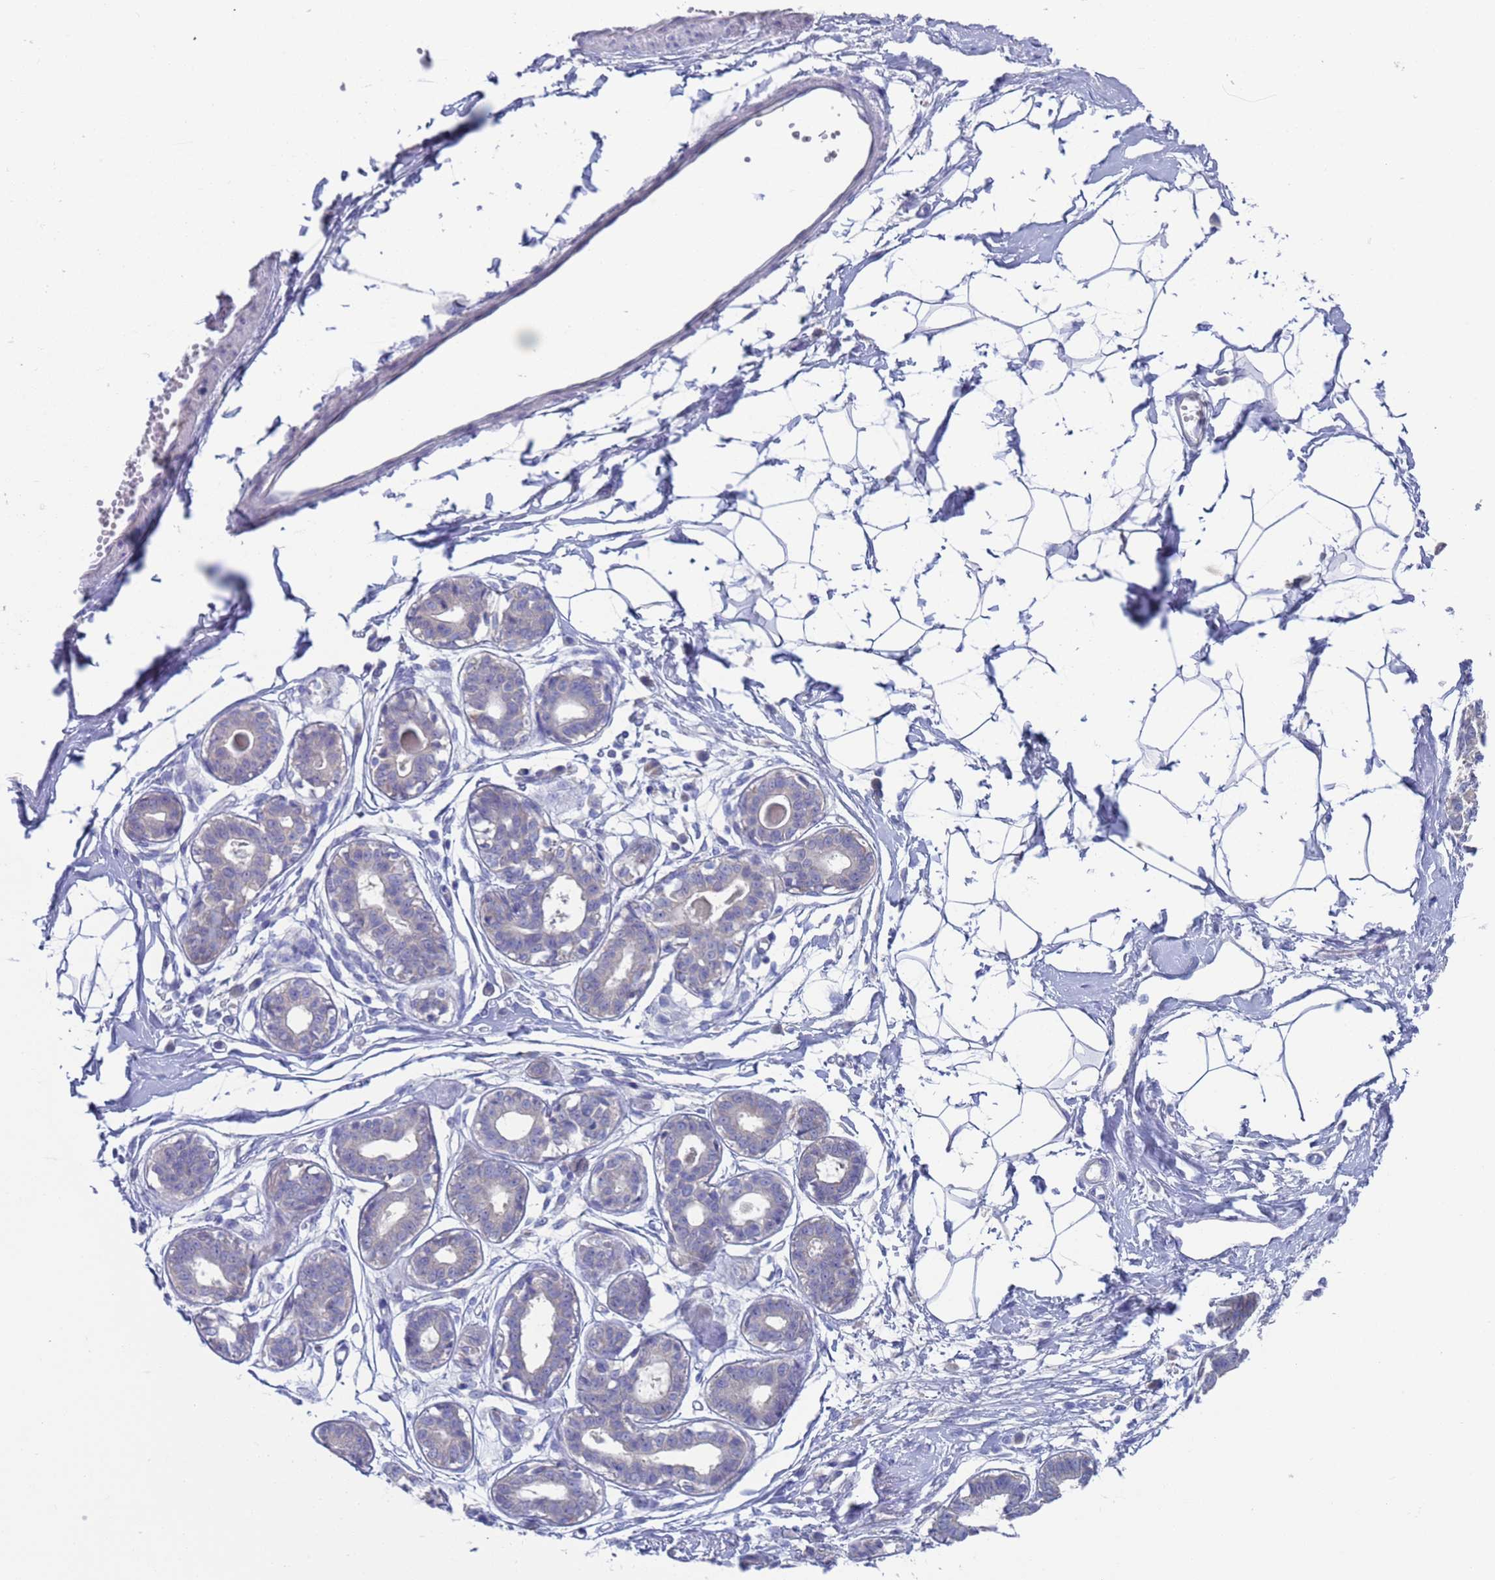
{"staining": {"intensity": "negative", "quantity": "none", "location": "none"}, "tissue": "breast", "cell_type": "Adipocytes", "image_type": "normal", "snomed": [{"axis": "morphology", "description": "Normal tissue, NOS"}, {"axis": "topography", "description": "Breast"}], "caption": "This micrograph is of normal breast stained with IHC to label a protein in brown with the nuclei are counter-stained blue. There is no expression in adipocytes. The staining was performed using DAB (3,3'-diaminobenzidine) to visualize the protein expression in brown, while the nuclei were stained in blue with hematoxylin (Magnification: 20x).", "gene": "PET117", "patient": {"sex": "female", "age": 45}}